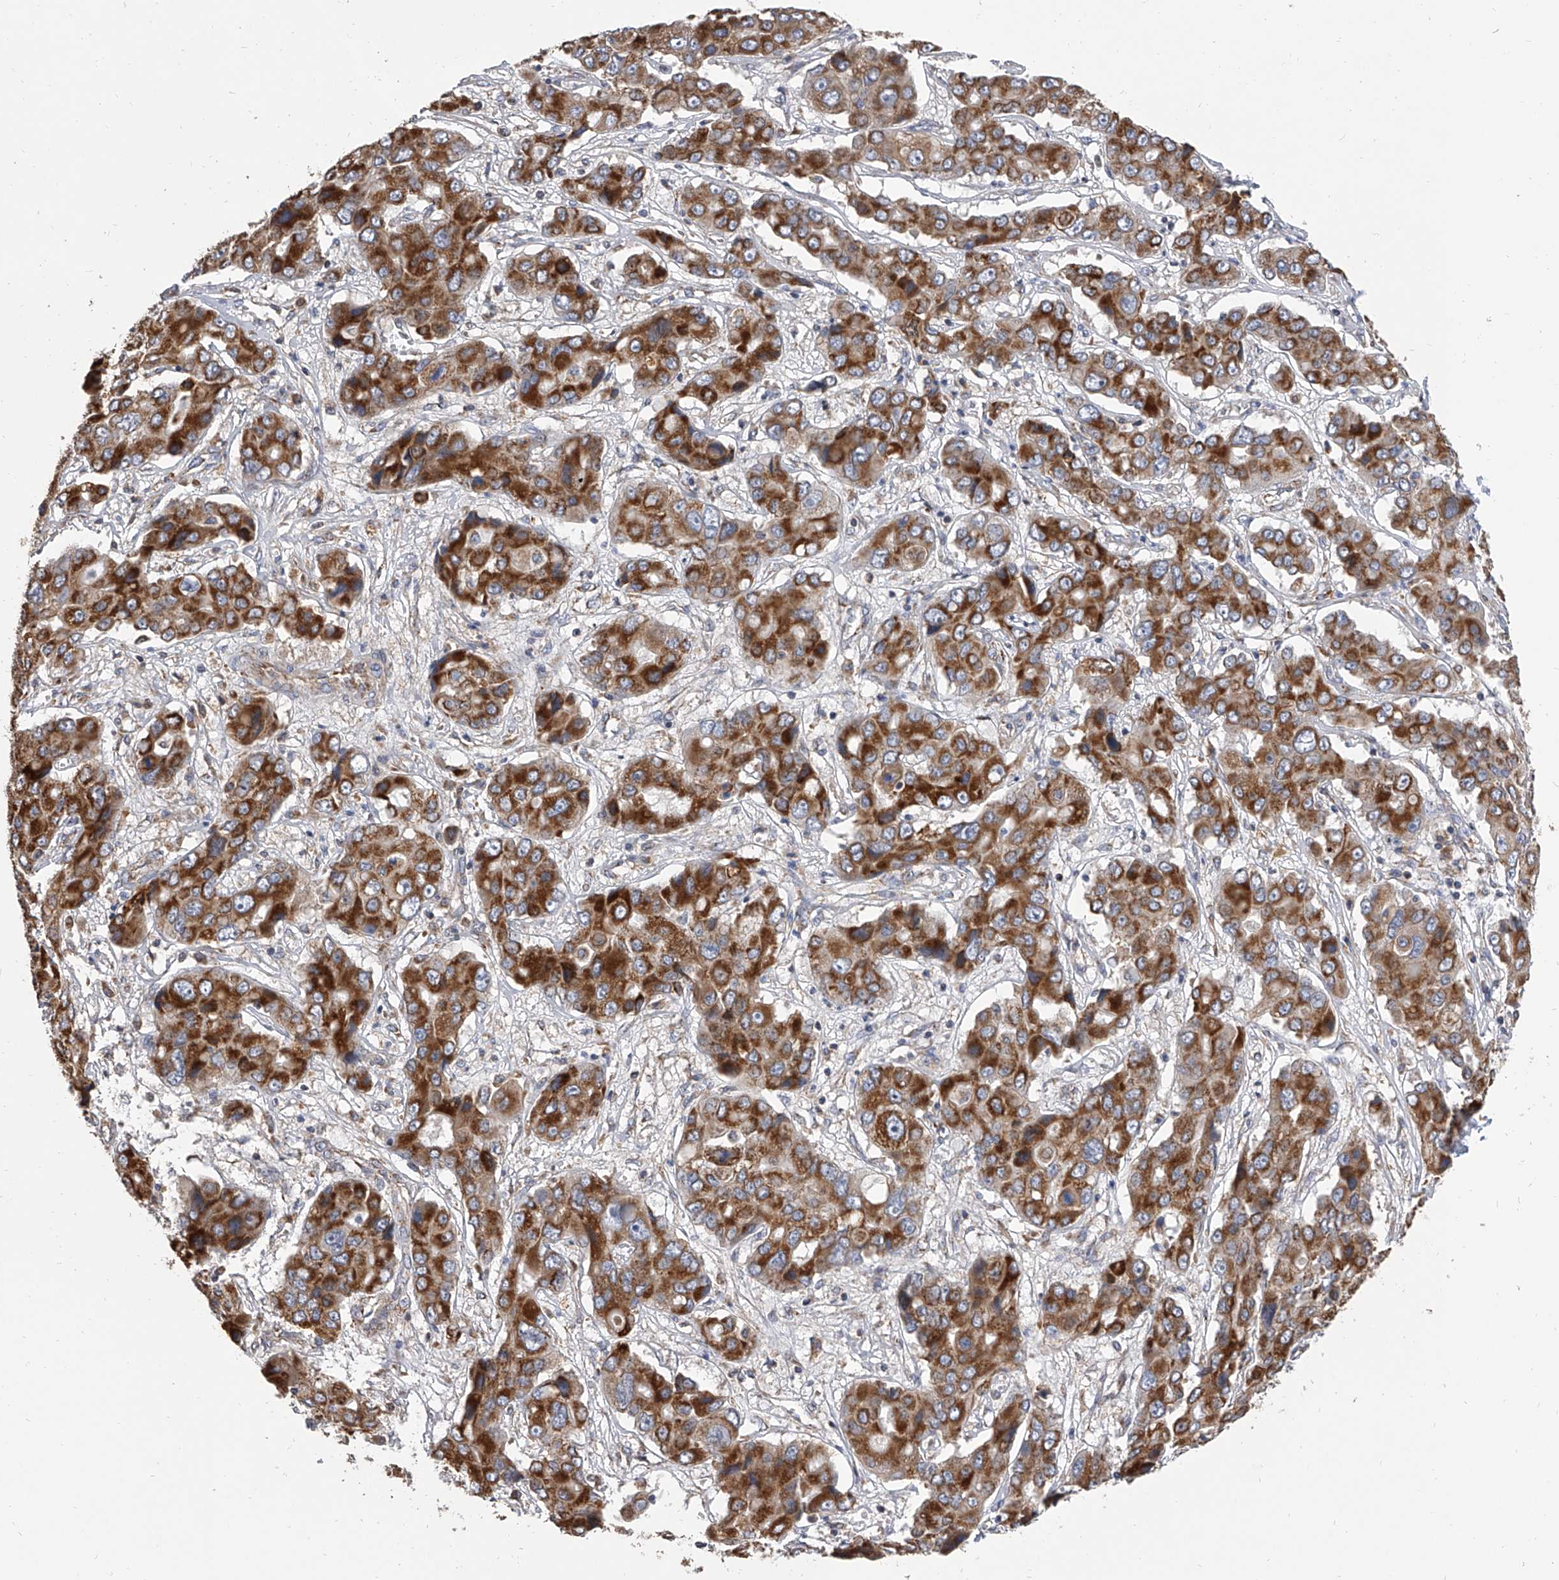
{"staining": {"intensity": "strong", "quantity": ">75%", "location": "cytoplasmic/membranous"}, "tissue": "liver cancer", "cell_type": "Tumor cells", "image_type": "cancer", "snomed": [{"axis": "morphology", "description": "Cholangiocarcinoma"}, {"axis": "topography", "description": "Liver"}], "caption": "Tumor cells exhibit high levels of strong cytoplasmic/membranous expression in approximately >75% of cells in liver cancer (cholangiocarcinoma).", "gene": "MRPL28", "patient": {"sex": "male", "age": 67}}